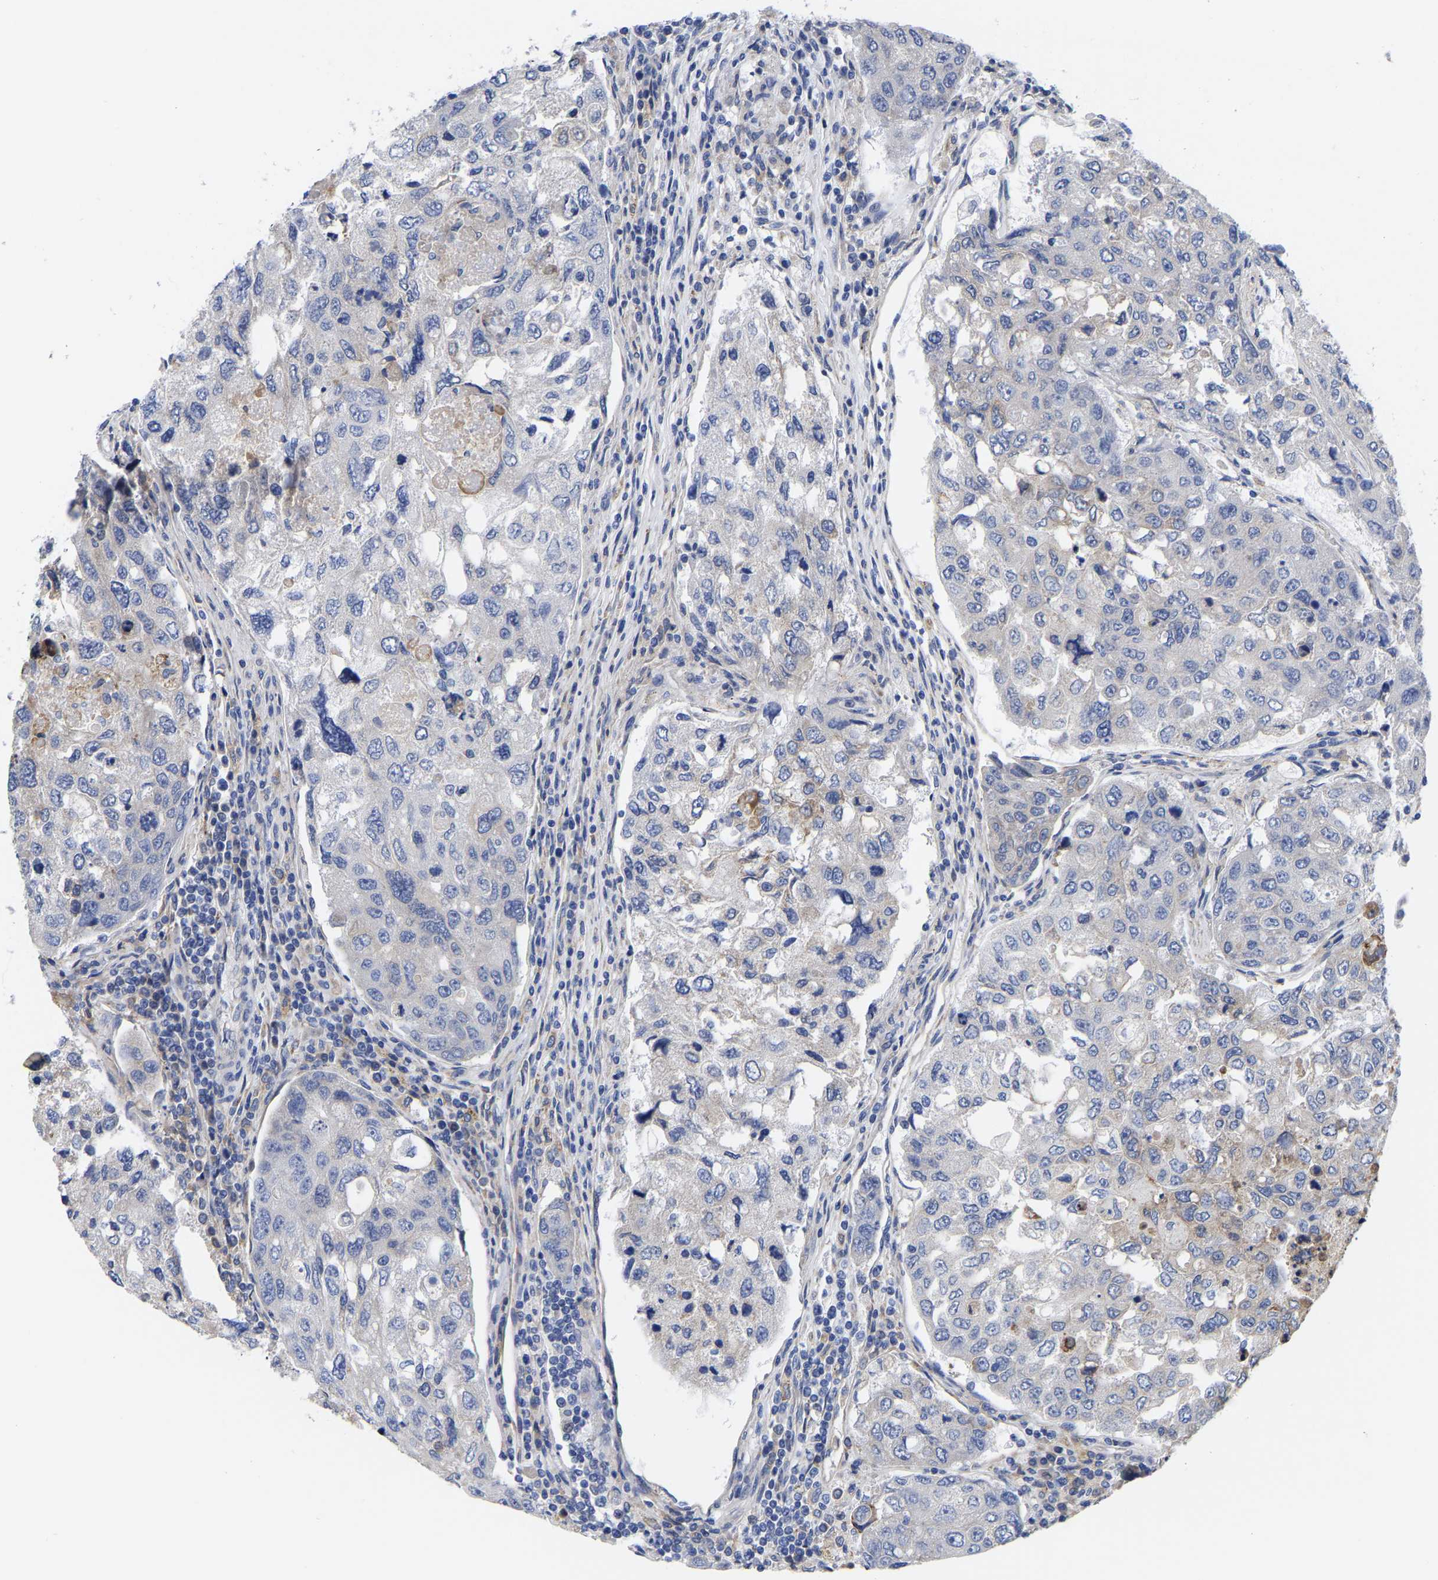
{"staining": {"intensity": "negative", "quantity": "none", "location": "none"}, "tissue": "urothelial cancer", "cell_type": "Tumor cells", "image_type": "cancer", "snomed": [{"axis": "morphology", "description": "Urothelial carcinoma, High grade"}, {"axis": "topography", "description": "Lymph node"}, {"axis": "topography", "description": "Urinary bladder"}], "caption": "The IHC micrograph has no significant expression in tumor cells of urothelial cancer tissue.", "gene": "CFAP298", "patient": {"sex": "male", "age": 51}}